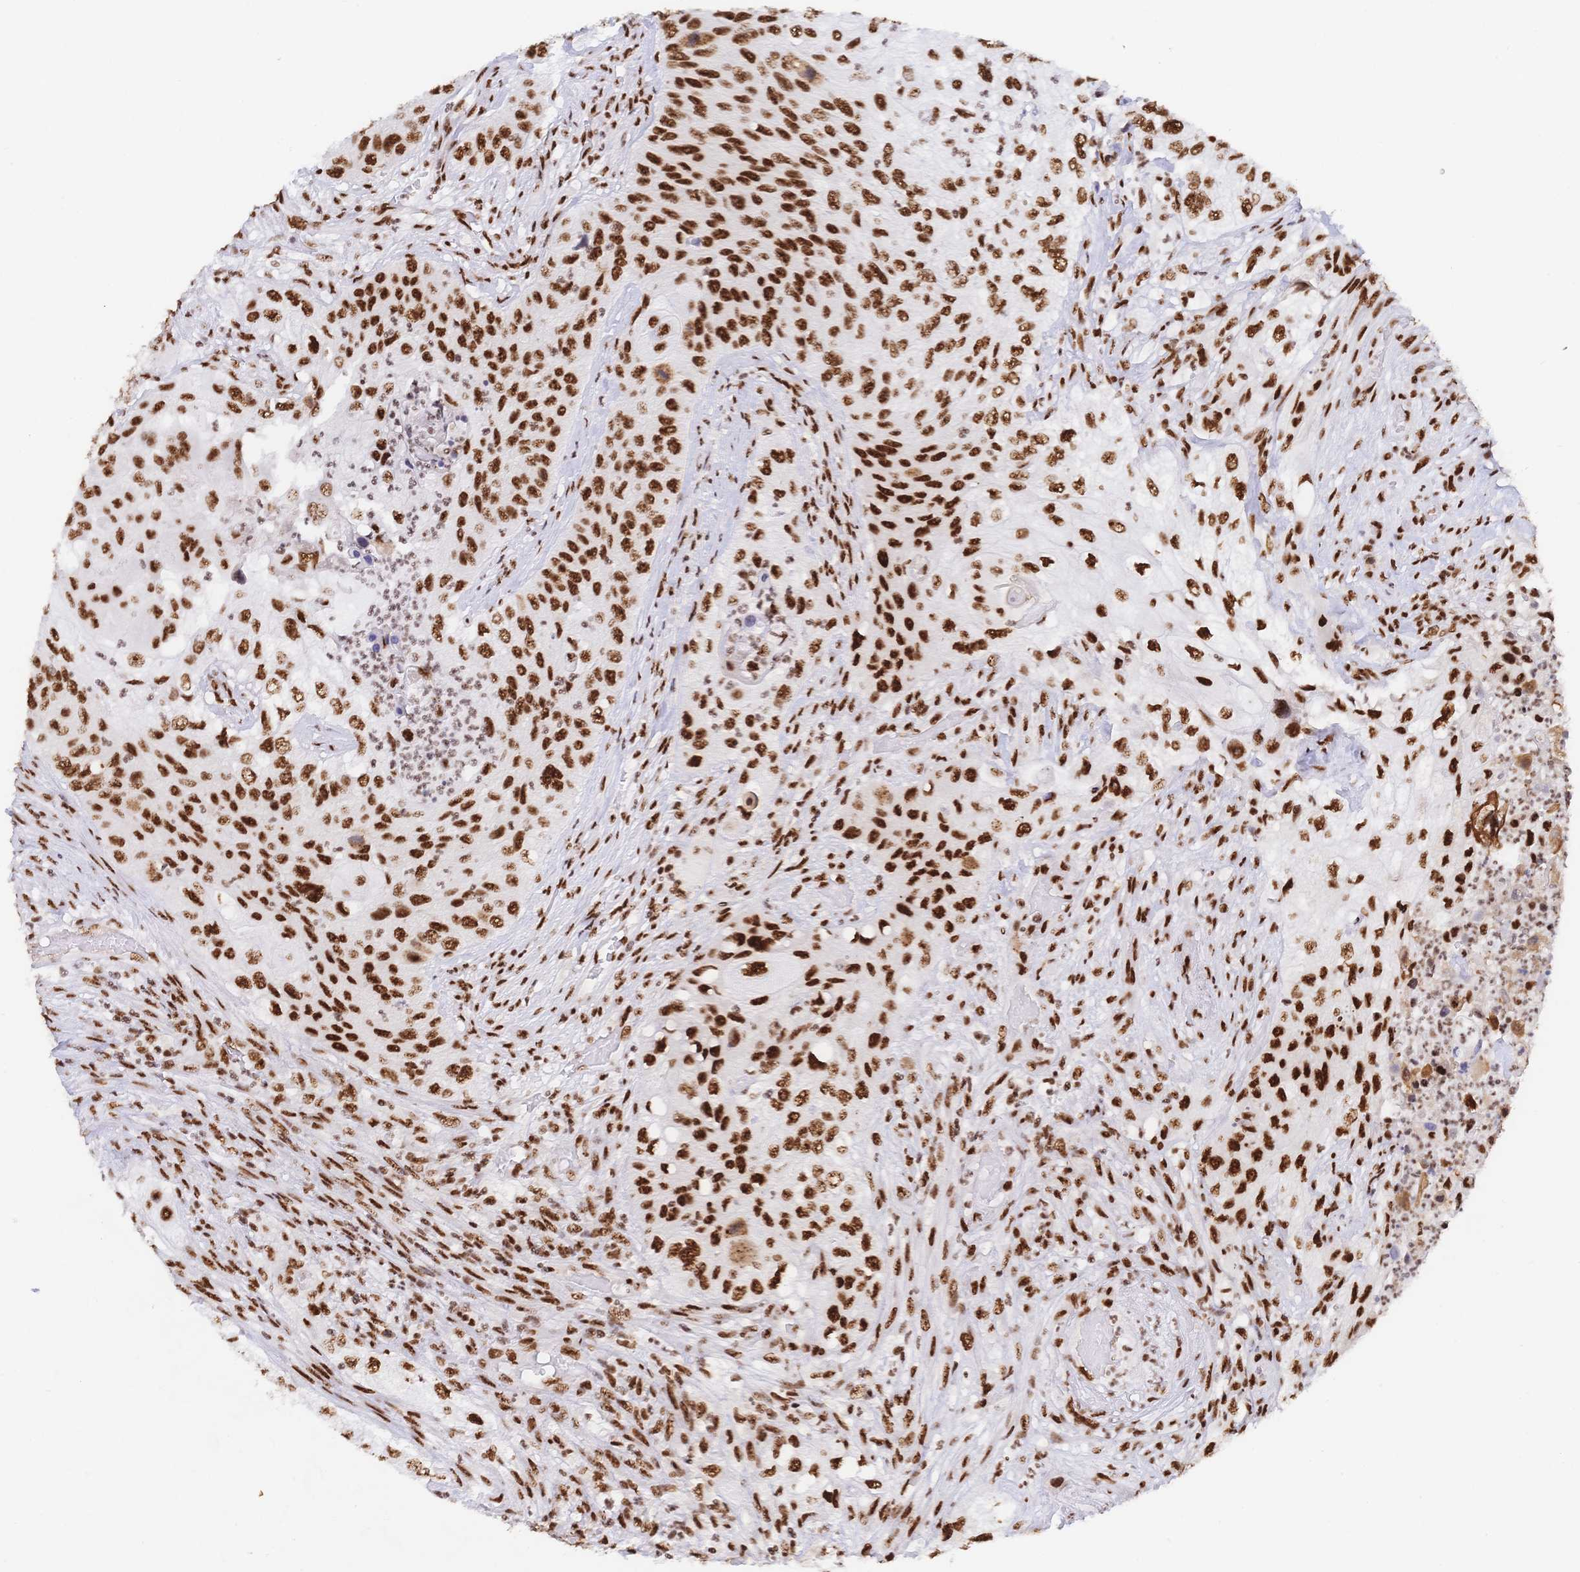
{"staining": {"intensity": "strong", "quantity": ">75%", "location": "nuclear"}, "tissue": "urothelial cancer", "cell_type": "Tumor cells", "image_type": "cancer", "snomed": [{"axis": "morphology", "description": "Urothelial carcinoma, High grade"}, {"axis": "topography", "description": "Urinary bladder"}], "caption": "The immunohistochemical stain labels strong nuclear staining in tumor cells of urothelial cancer tissue.", "gene": "SRSF1", "patient": {"sex": "female", "age": 60}}